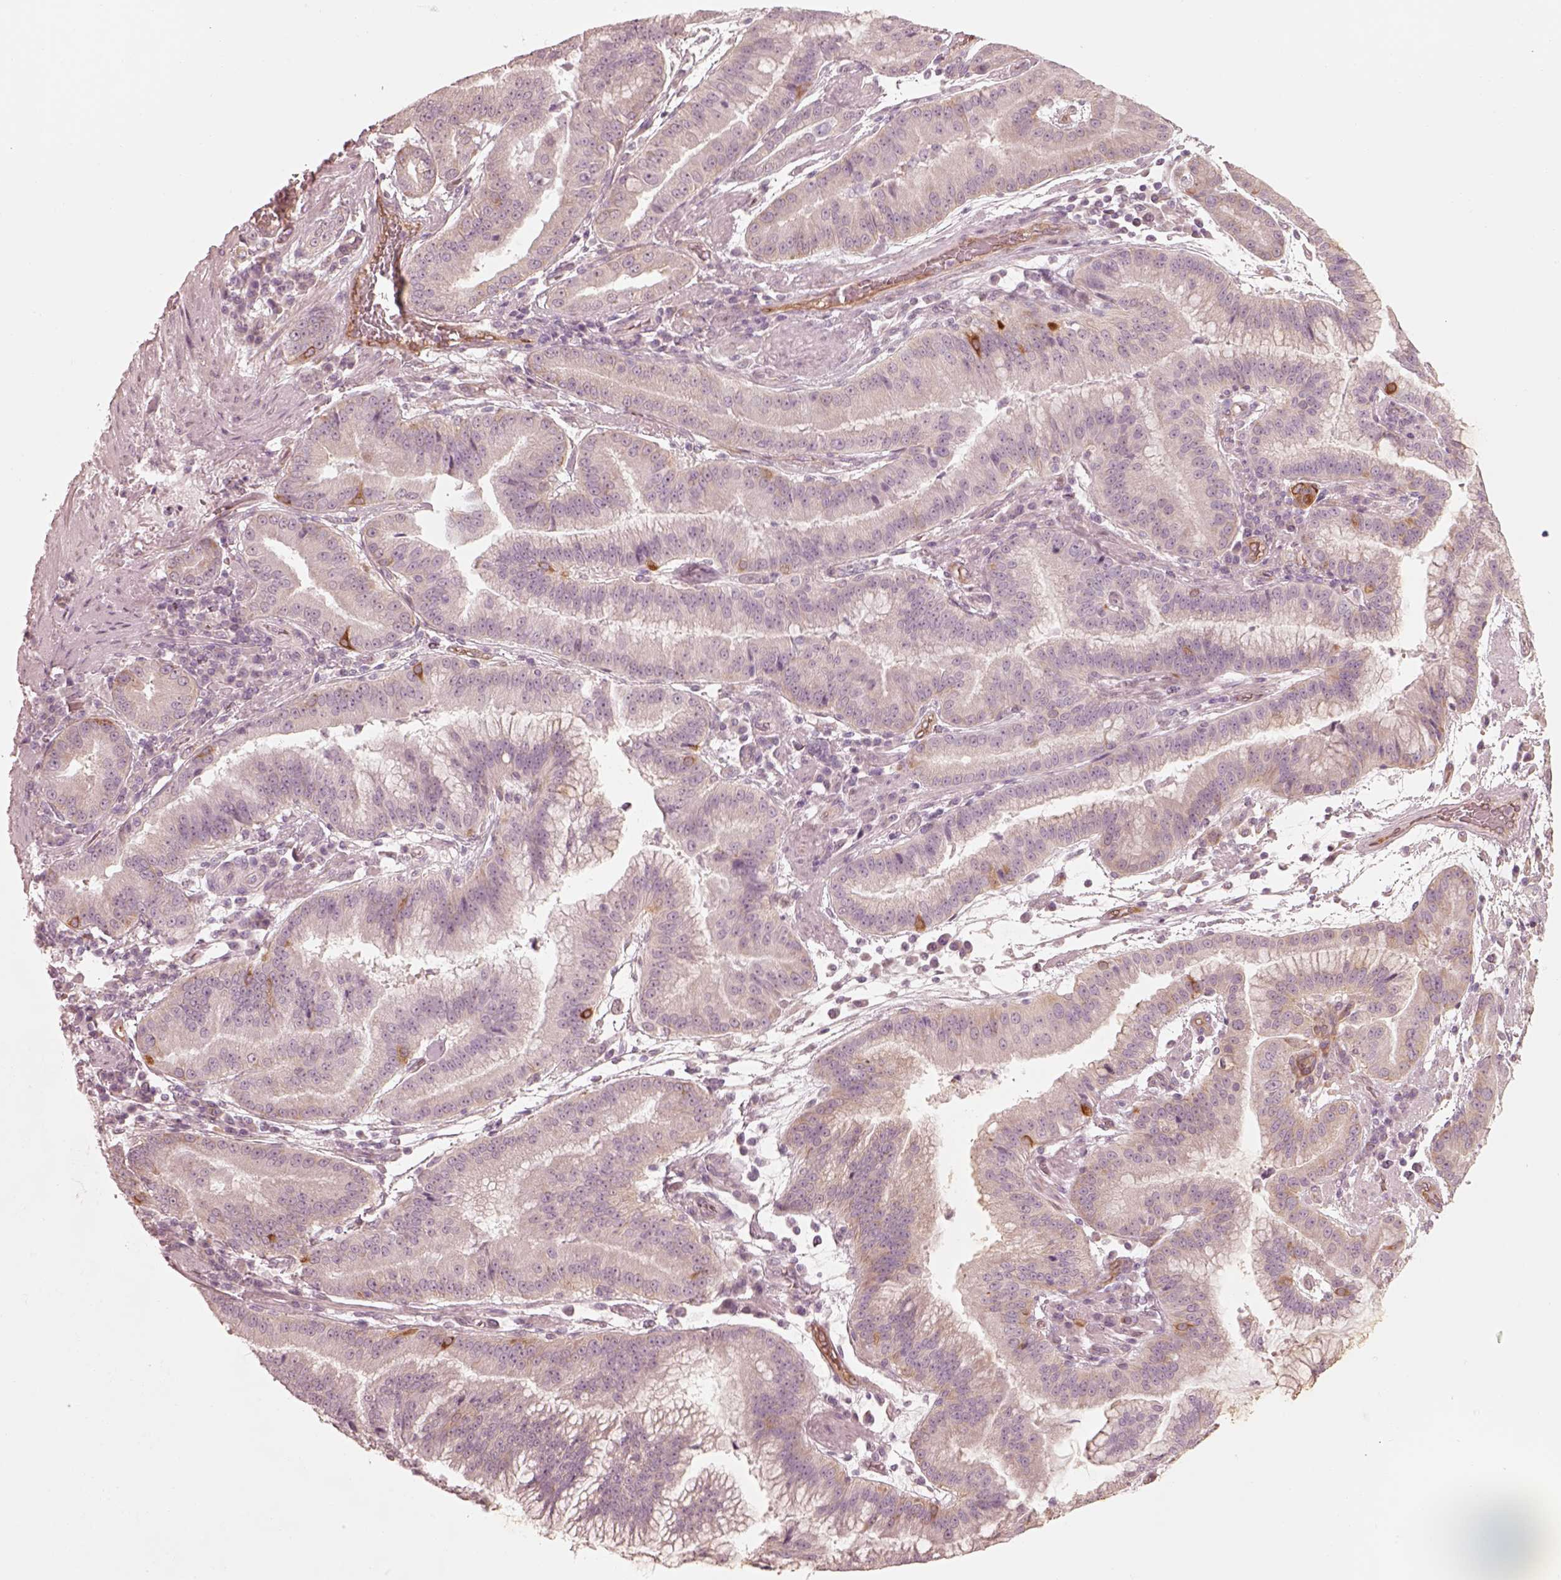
{"staining": {"intensity": "negative", "quantity": "none", "location": "none"}, "tissue": "stomach cancer", "cell_type": "Tumor cells", "image_type": "cancer", "snomed": [{"axis": "morphology", "description": "Adenocarcinoma, NOS"}, {"axis": "topography", "description": "Stomach"}], "caption": "Tumor cells are negative for brown protein staining in stomach cancer (adenocarcinoma).", "gene": "RAB3C", "patient": {"sex": "male", "age": 83}}